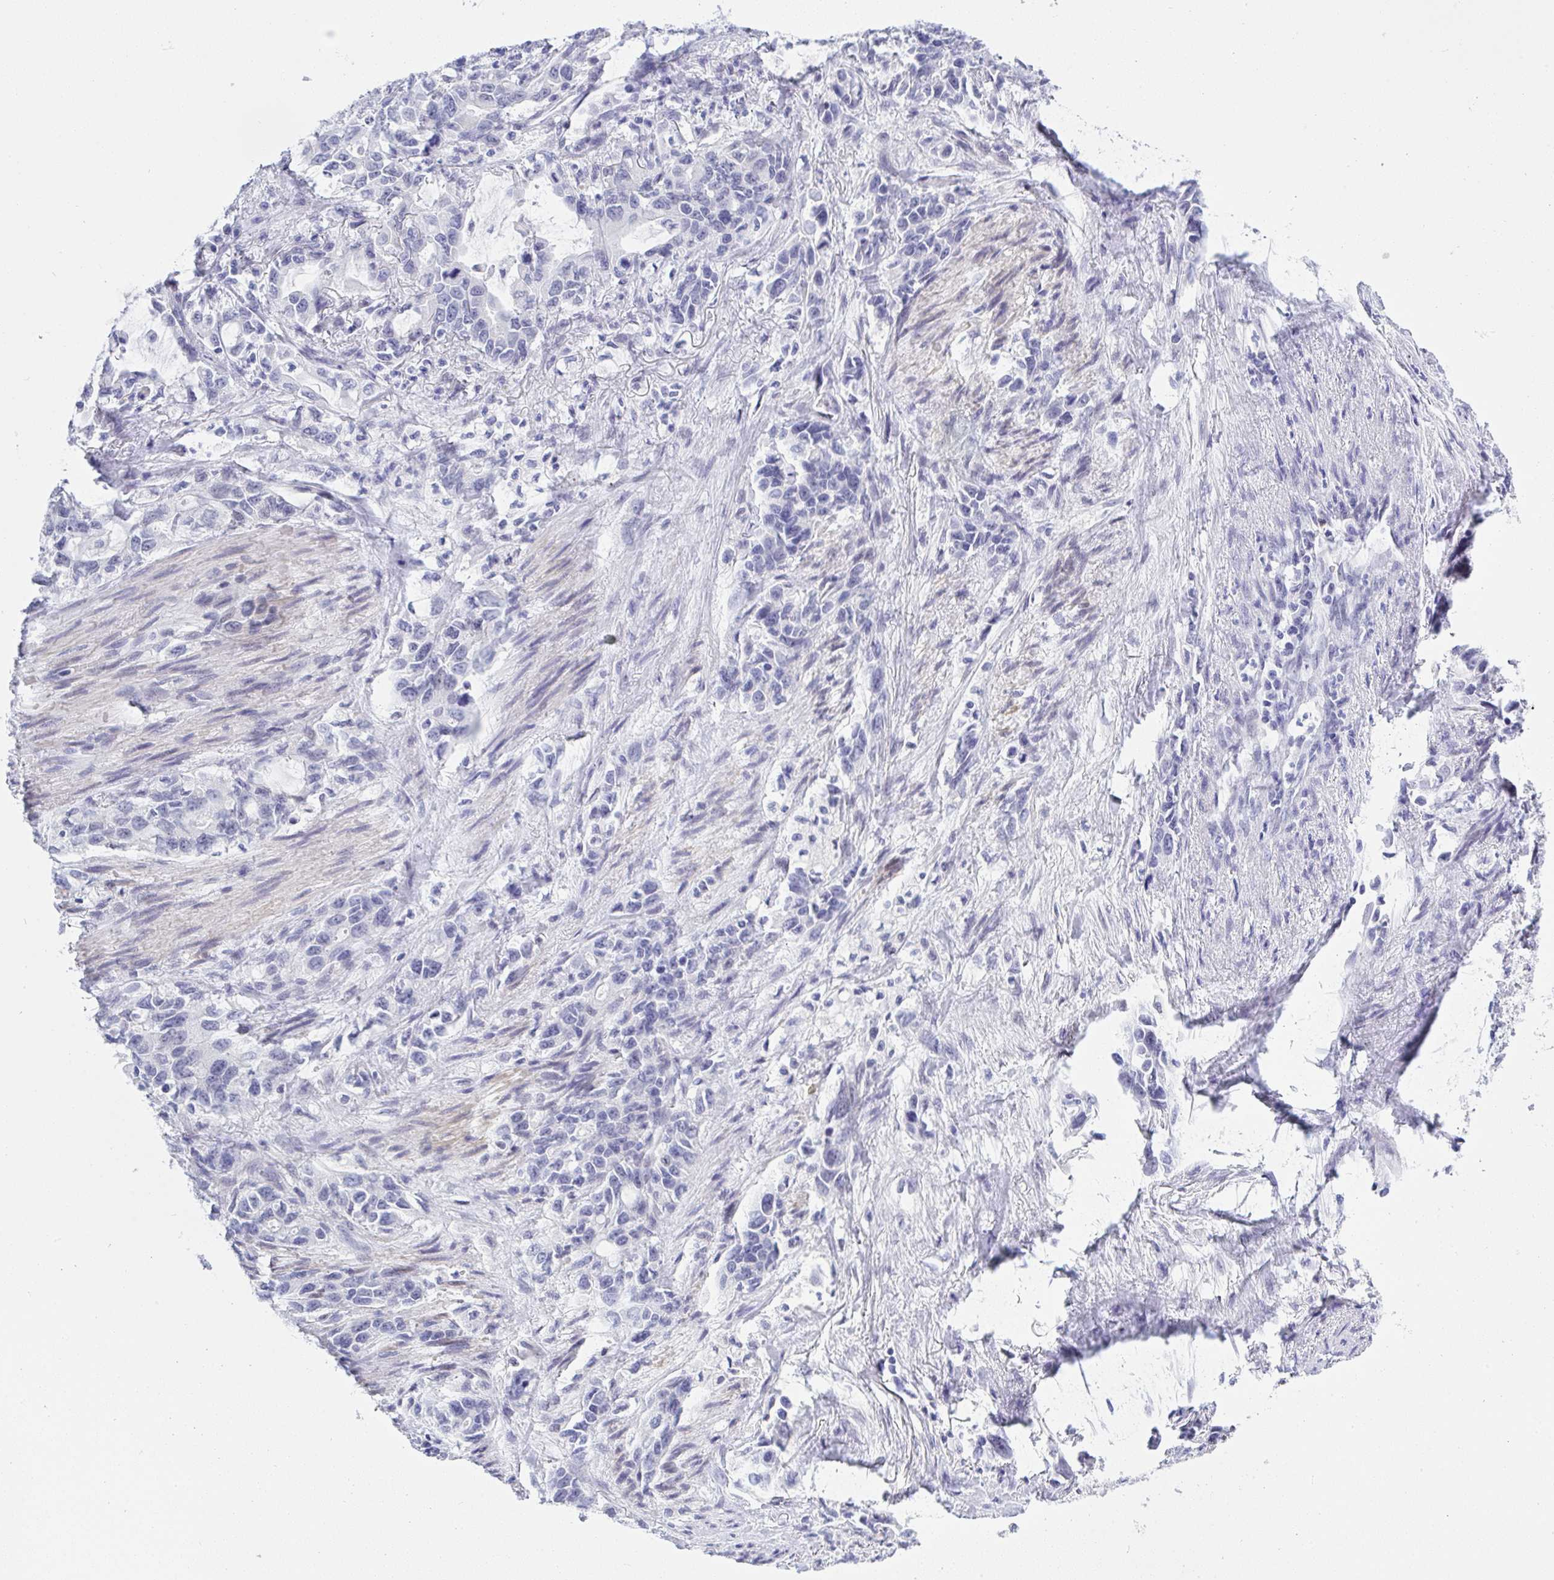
{"staining": {"intensity": "negative", "quantity": "none", "location": "none"}, "tissue": "stomach cancer", "cell_type": "Tumor cells", "image_type": "cancer", "snomed": [{"axis": "morphology", "description": "Adenocarcinoma, NOS"}, {"axis": "topography", "description": "Stomach, upper"}], "caption": "IHC micrograph of neoplastic tissue: human stomach cancer (adenocarcinoma) stained with DAB demonstrates no significant protein positivity in tumor cells. The staining is performed using DAB (3,3'-diaminobenzidine) brown chromogen with nuclei counter-stained in using hematoxylin.", "gene": "MFSD4A", "patient": {"sex": "male", "age": 85}}